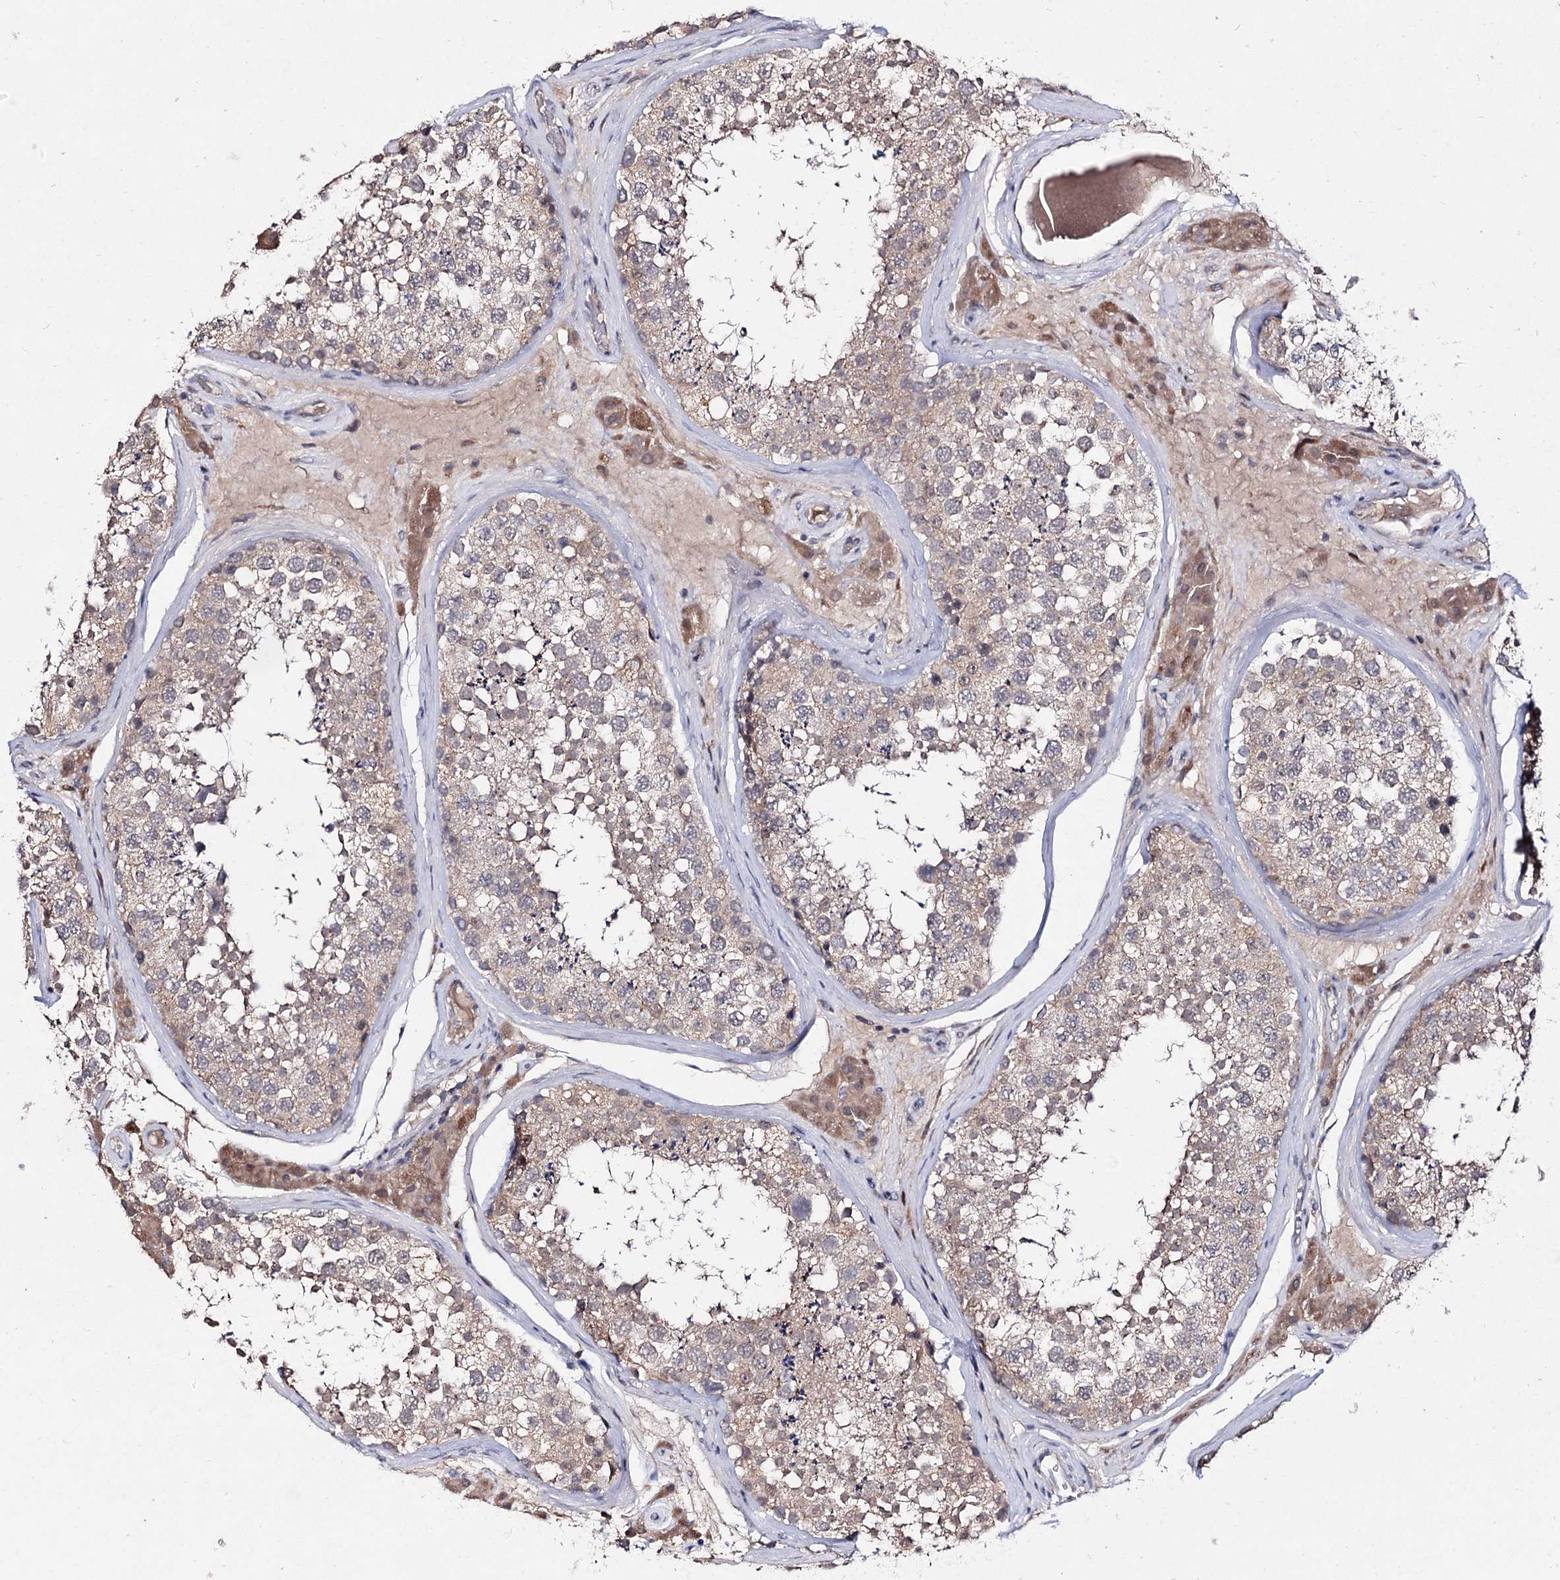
{"staining": {"intensity": "weak", "quantity": "25%-75%", "location": "cytoplasmic/membranous"}, "tissue": "testis", "cell_type": "Cells in seminiferous ducts", "image_type": "normal", "snomed": [{"axis": "morphology", "description": "Normal tissue, NOS"}, {"axis": "topography", "description": "Testis"}], "caption": "Immunohistochemistry (IHC) histopathology image of normal human testis stained for a protein (brown), which exhibits low levels of weak cytoplasmic/membranous expression in about 25%-75% of cells in seminiferous ducts.", "gene": "ACTR6", "patient": {"sex": "male", "age": 46}}